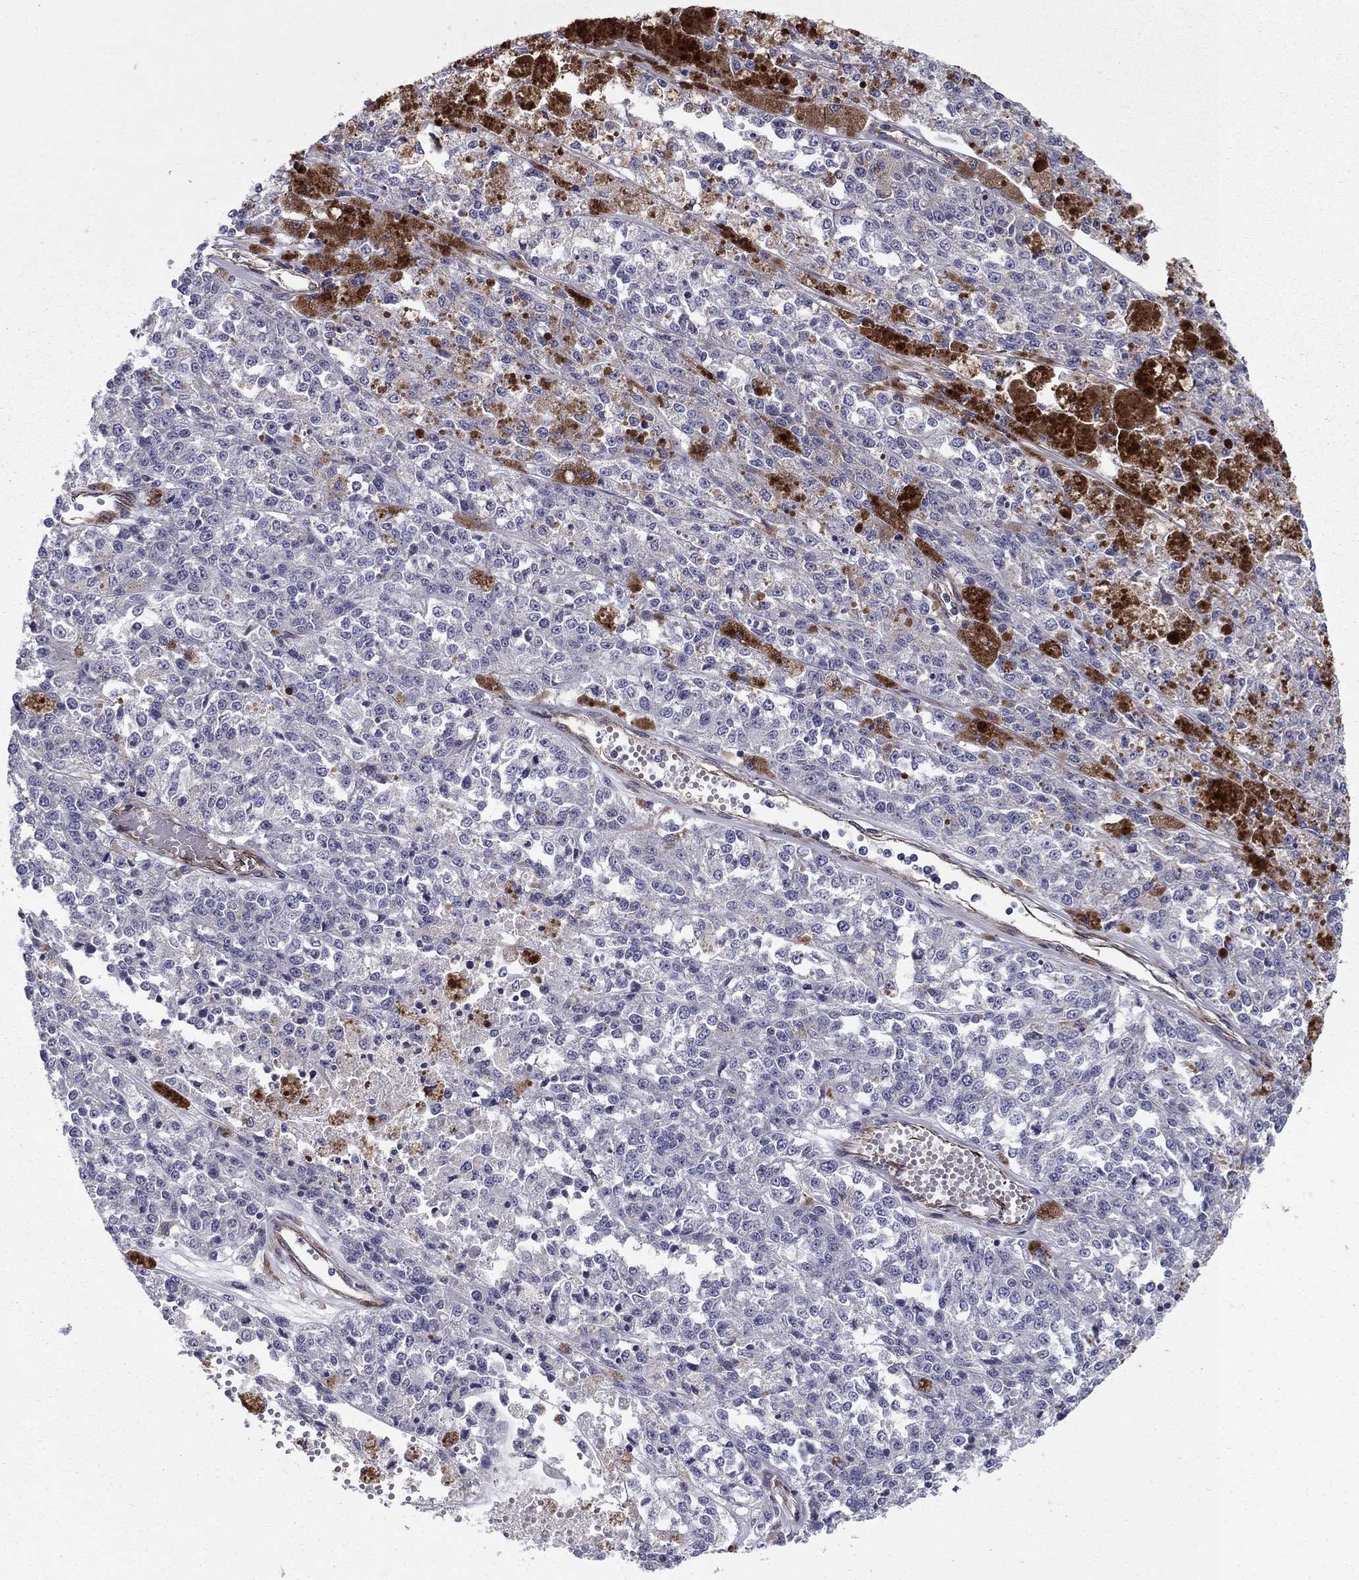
{"staining": {"intensity": "negative", "quantity": "none", "location": "none"}, "tissue": "melanoma", "cell_type": "Tumor cells", "image_type": "cancer", "snomed": [{"axis": "morphology", "description": "Malignant melanoma, Metastatic site"}, {"axis": "topography", "description": "Lymph node"}], "caption": "A high-resolution image shows IHC staining of melanoma, which demonstrates no significant staining in tumor cells.", "gene": "SHMT1", "patient": {"sex": "female", "age": 64}}